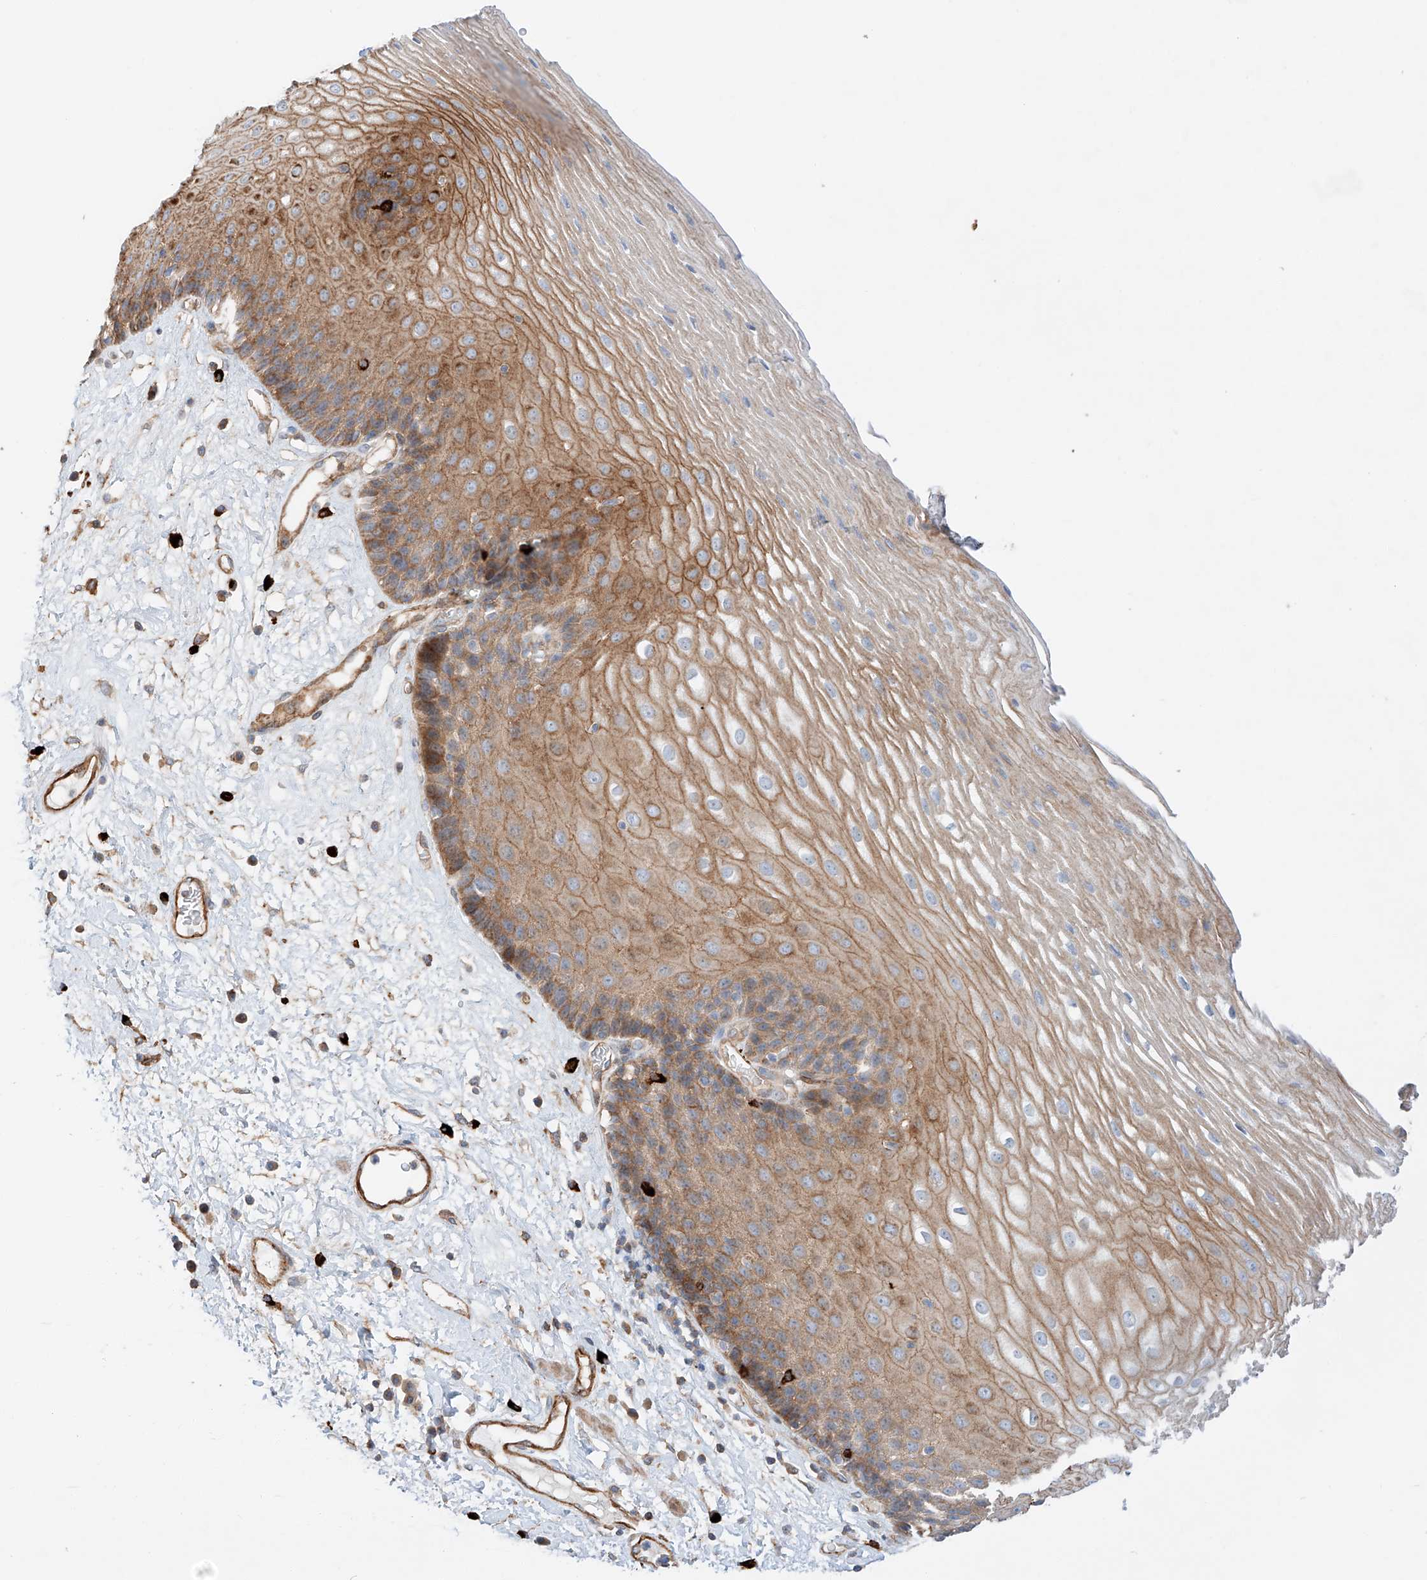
{"staining": {"intensity": "moderate", "quantity": ">75%", "location": "cytoplasmic/membranous"}, "tissue": "esophagus", "cell_type": "Squamous epithelial cells", "image_type": "normal", "snomed": [{"axis": "morphology", "description": "Normal tissue, NOS"}, {"axis": "morphology", "description": "Adenocarcinoma, NOS"}, {"axis": "topography", "description": "Esophagus"}], "caption": "Esophagus stained with a protein marker demonstrates moderate staining in squamous epithelial cells.", "gene": "MINDY4", "patient": {"sex": "male", "age": 62}}